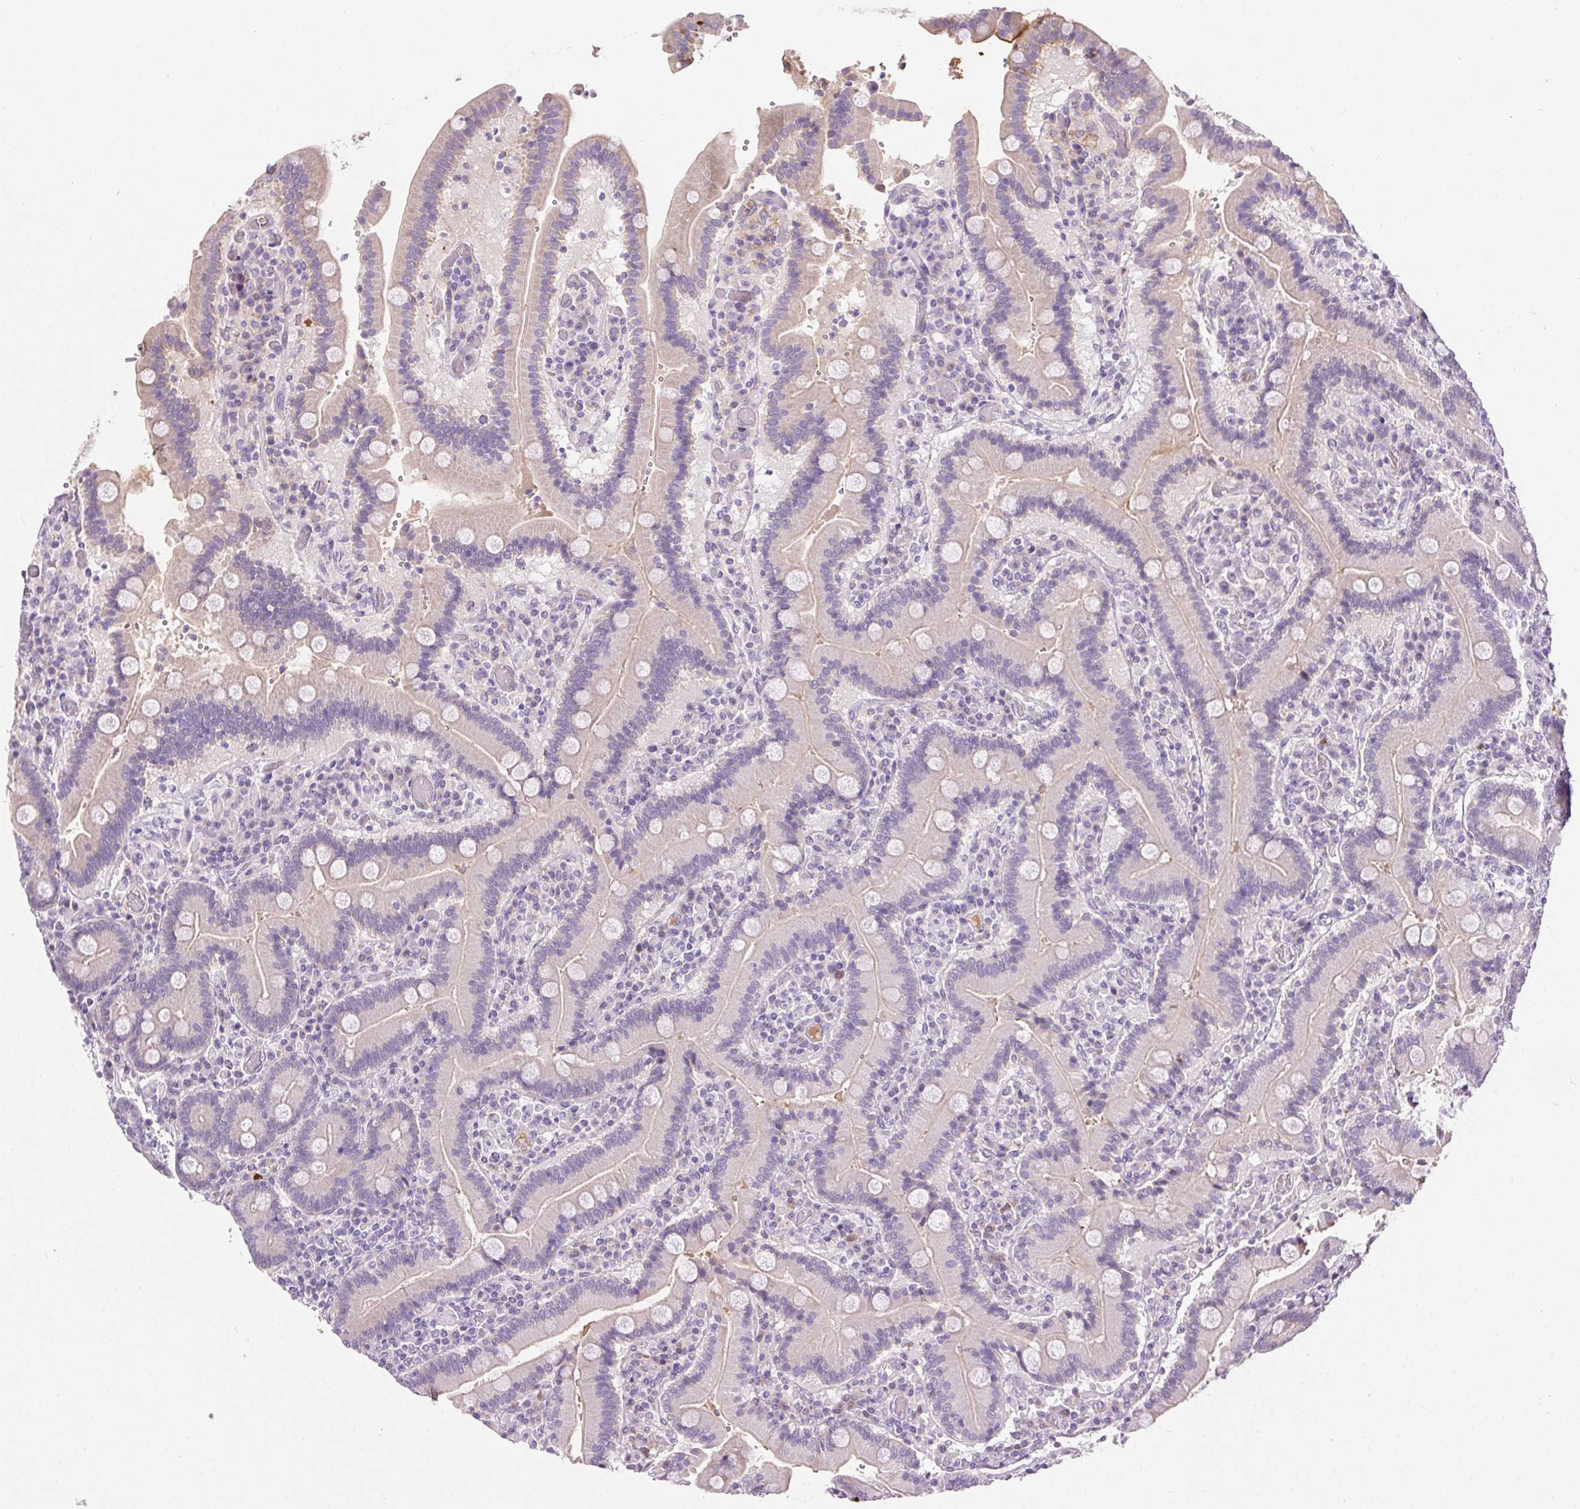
{"staining": {"intensity": "negative", "quantity": "none", "location": "none"}, "tissue": "duodenum", "cell_type": "Glandular cells", "image_type": "normal", "snomed": [{"axis": "morphology", "description": "Normal tissue, NOS"}, {"axis": "topography", "description": "Duodenum"}], "caption": "Protein analysis of benign duodenum exhibits no significant staining in glandular cells.", "gene": "ORM1", "patient": {"sex": "female", "age": 62}}